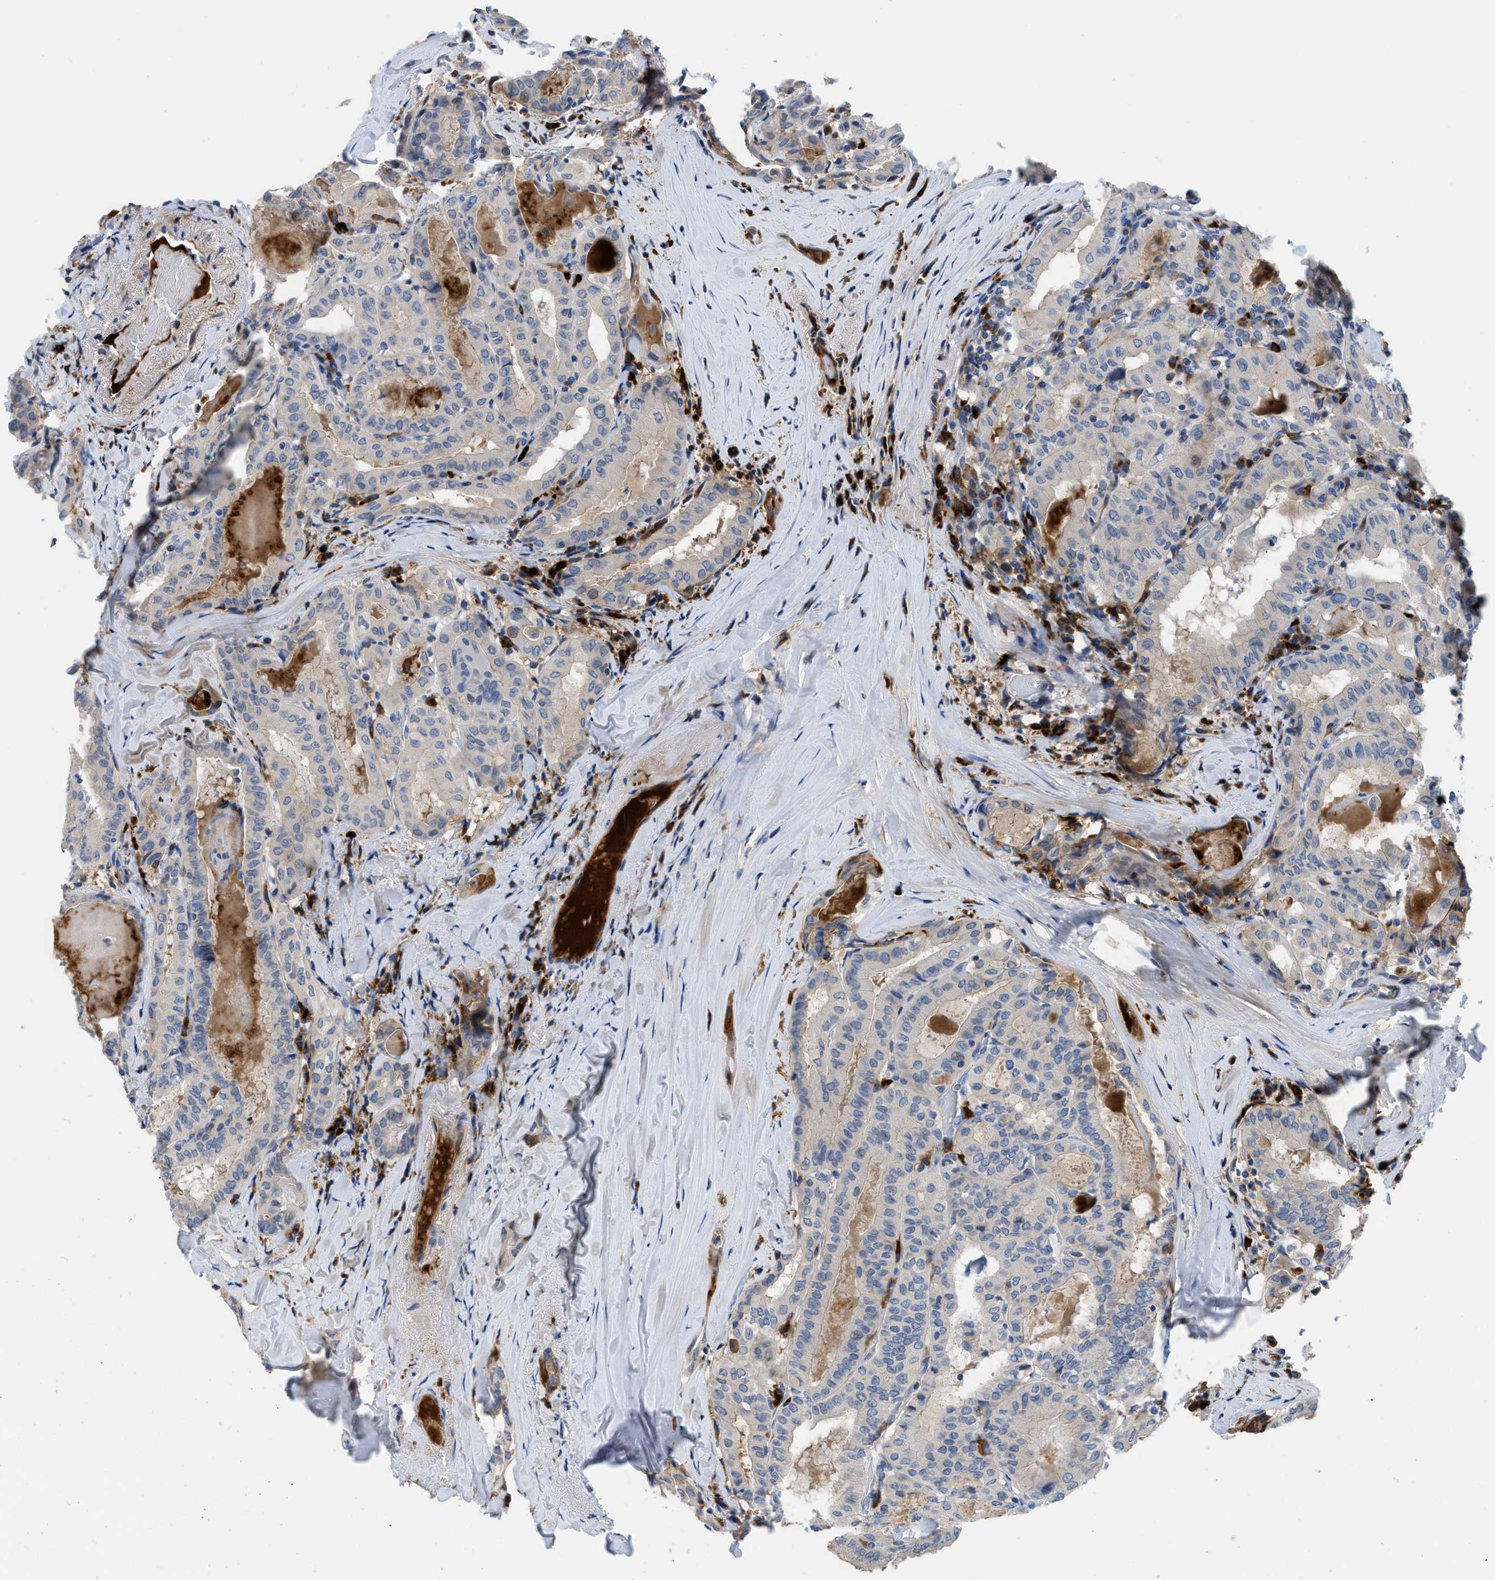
{"staining": {"intensity": "negative", "quantity": "none", "location": "none"}, "tissue": "thyroid cancer", "cell_type": "Tumor cells", "image_type": "cancer", "snomed": [{"axis": "morphology", "description": "Papillary adenocarcinoma, NOS"}, {"axis": "topography", "description": "Thyroid gland"}], "caption": "Immunohistochemistry image of papillary adenocarcinoma (thyroid) stained for a protein (brown), which shows no staining in tumor cells.", "gene": "OR9K2", "patient": {"sex": "female", "age": 42}}